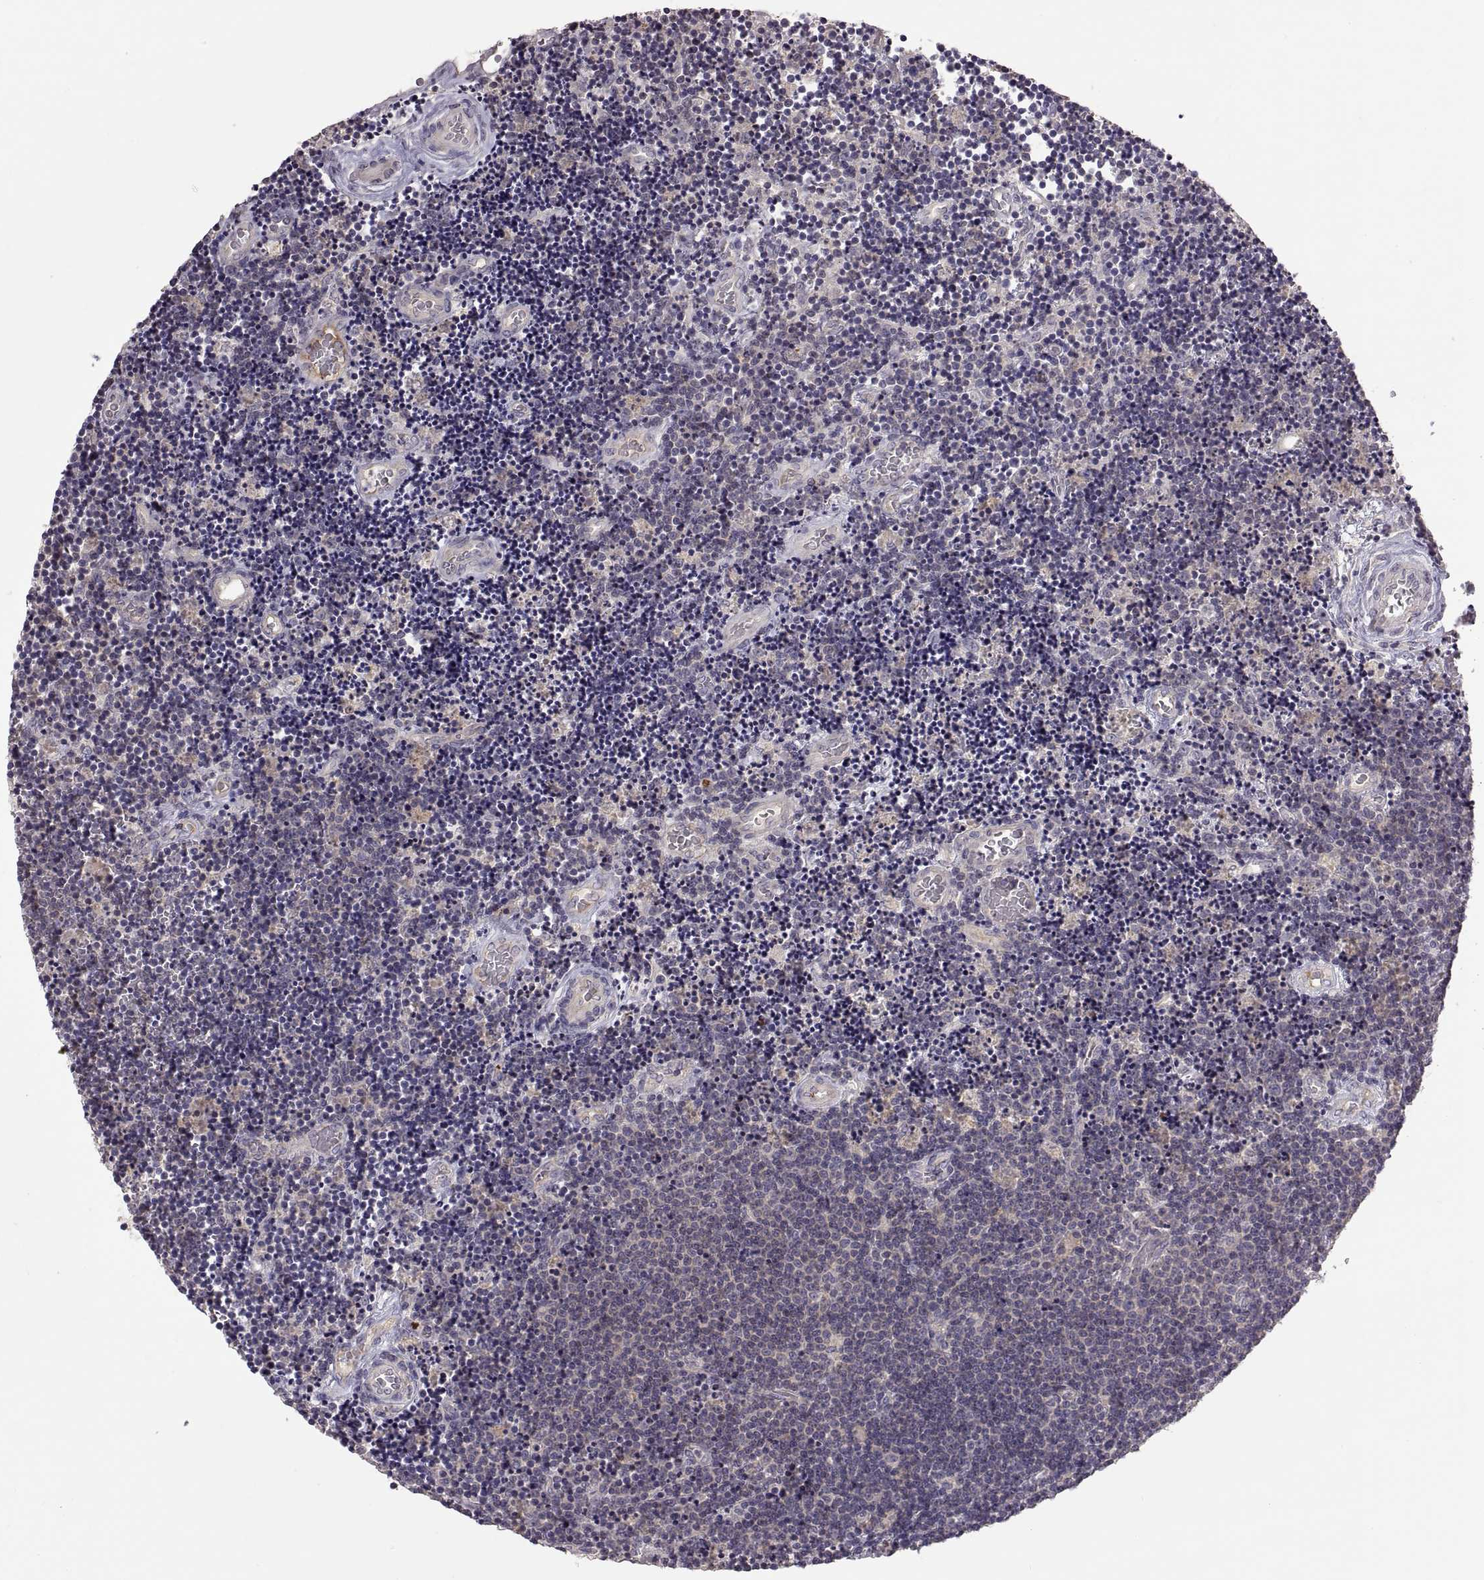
{"staining": {"intensity": "negative", "quantity": "none", "location": "none"}, "tissue": "lymphoma", "cell_type": "Tumor cells", "image_type": "cancer", "snomed": [{"axis": "morphology", "description": "Malignant lymphoma, non-Hodgkin's type, Low grade"}, {"axis": "topography", "description": "Brain"}], "caption": "Immunohistochemistry (IHC) histopathology image of neoplastic tissue: malignant lymphoma, non-Hodgkin's type (low-grade) stained with DAB (3,3'-diaminobenzidine) reveals no significant protein positivity in tumor cells.", "gene": "NMNAT2", "patient": {"sex": "female", "age": 66}}